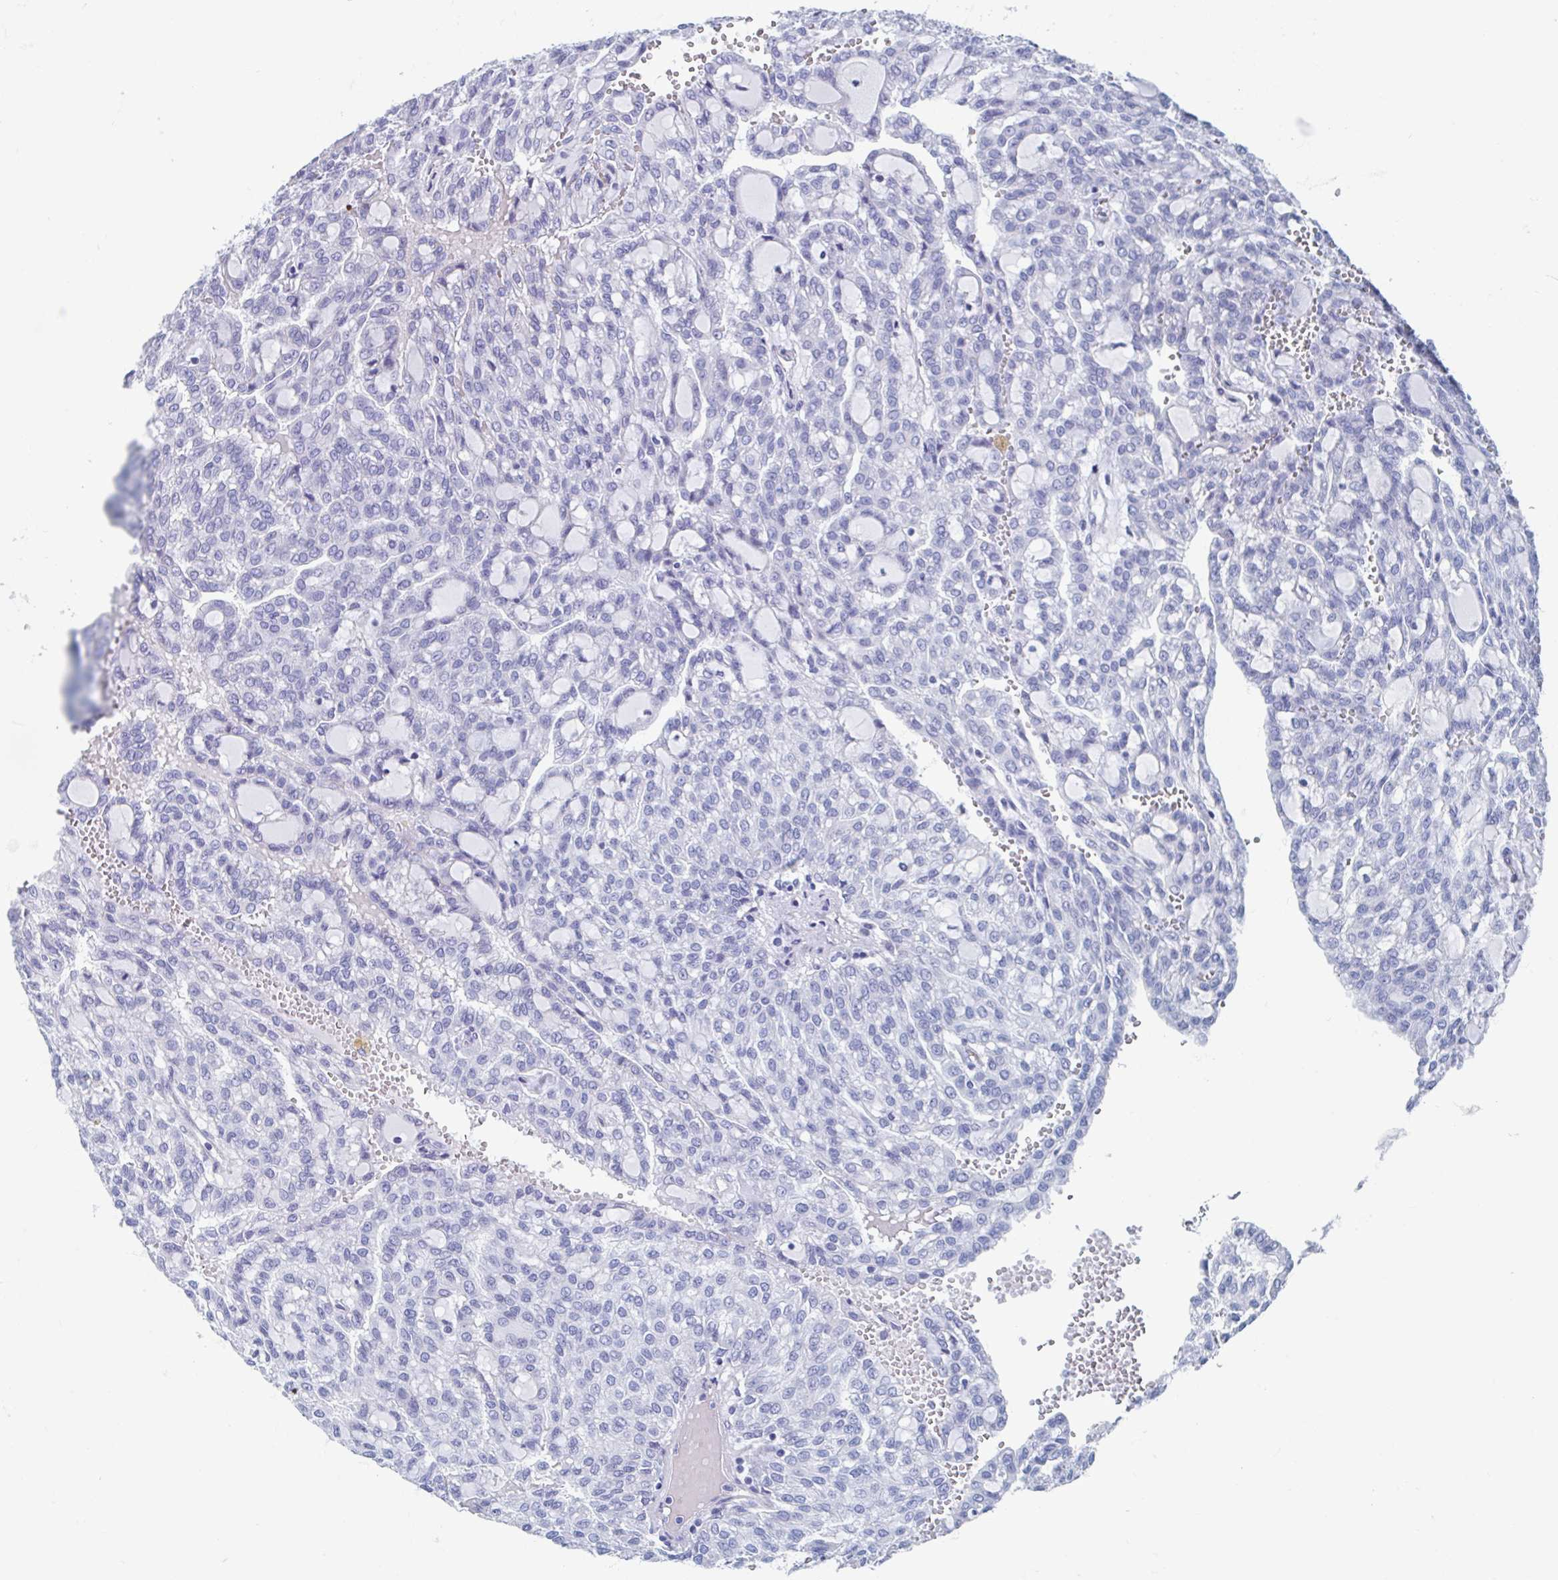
{"staining": {"intensity": "negative", "quantity": "none", "location": "none"}, "tissue": "renal cancer", "cell_type": "Tumor cells", "image_type": "cancer", "snomed": [{"axis": "morphology", "description": "Adenocarcinoma, NOS"}, {"axis": "topography", "description": "Kidney"}], "caption": "This is an immunohistochemistry image of renal adenocarcinoma. There is no staining in tumor cells.", "gene": "SHCBP1L", "patient": {"sex": "male", "age": 63}}